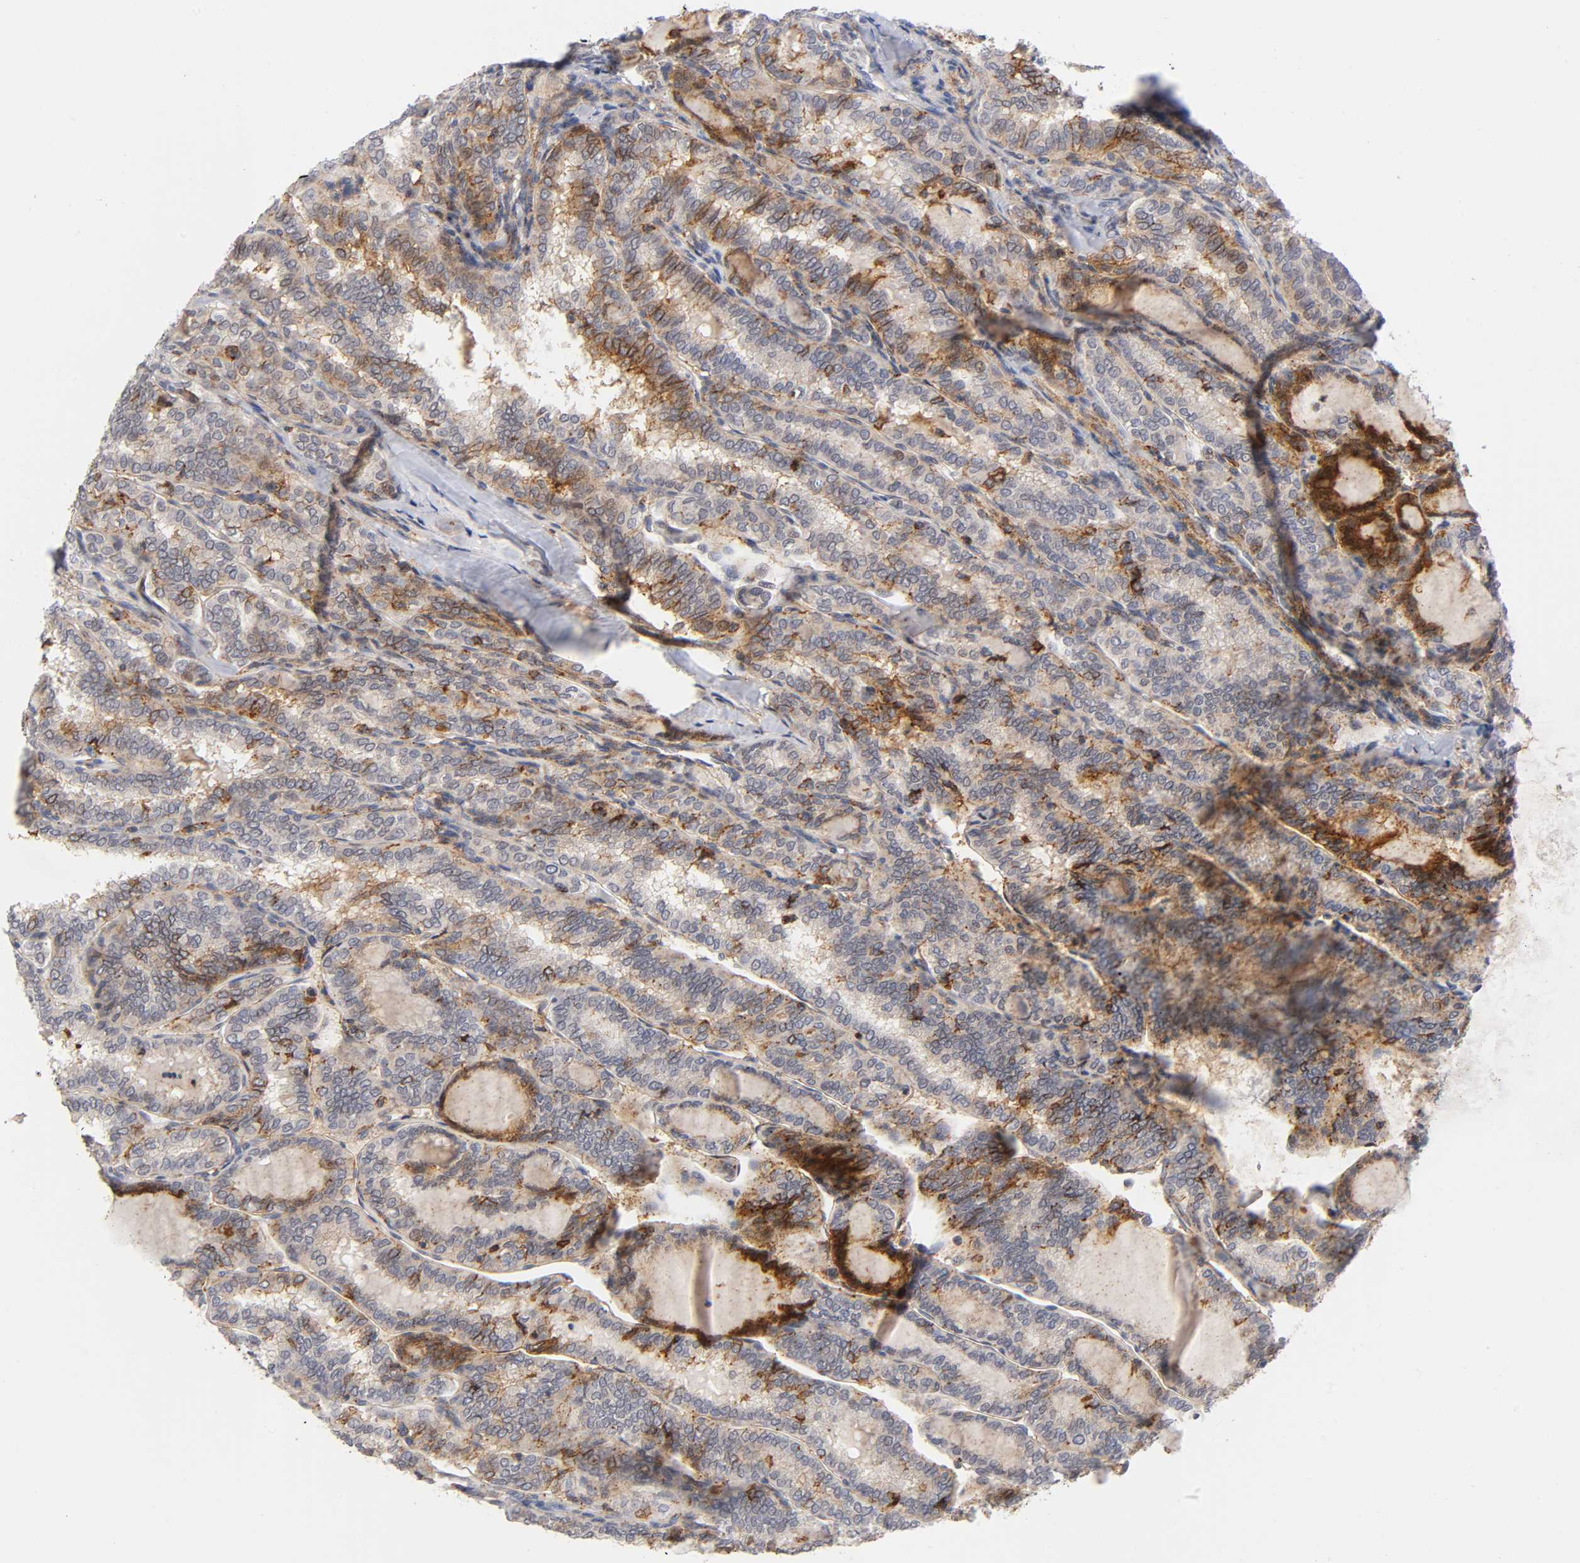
{"staining": {"intensity": "moderate", "quantity": "25%-75%", "location": "cytoplasmic/membranous"}, "tissue": "thyroid cancer", "cell_type": "Tumor cells", "image_type": "cancer", "snomed": [{"axis": "morphology", "description": "Papillary adenocarcinoma, NOS"}, {"axis": "topography", "description": "Thyroid gland"}], "caption": "The photomicrograph demonstrates immunohistochemical staining of thyroid cancer (papillary adenocarcinoma). There is moderate cytoplasmic/membranous staining is seen in approximately 25%-75% of tumor cells.", "gene": "ANXA7", "patient": {"sex": "female", "age": 30}}